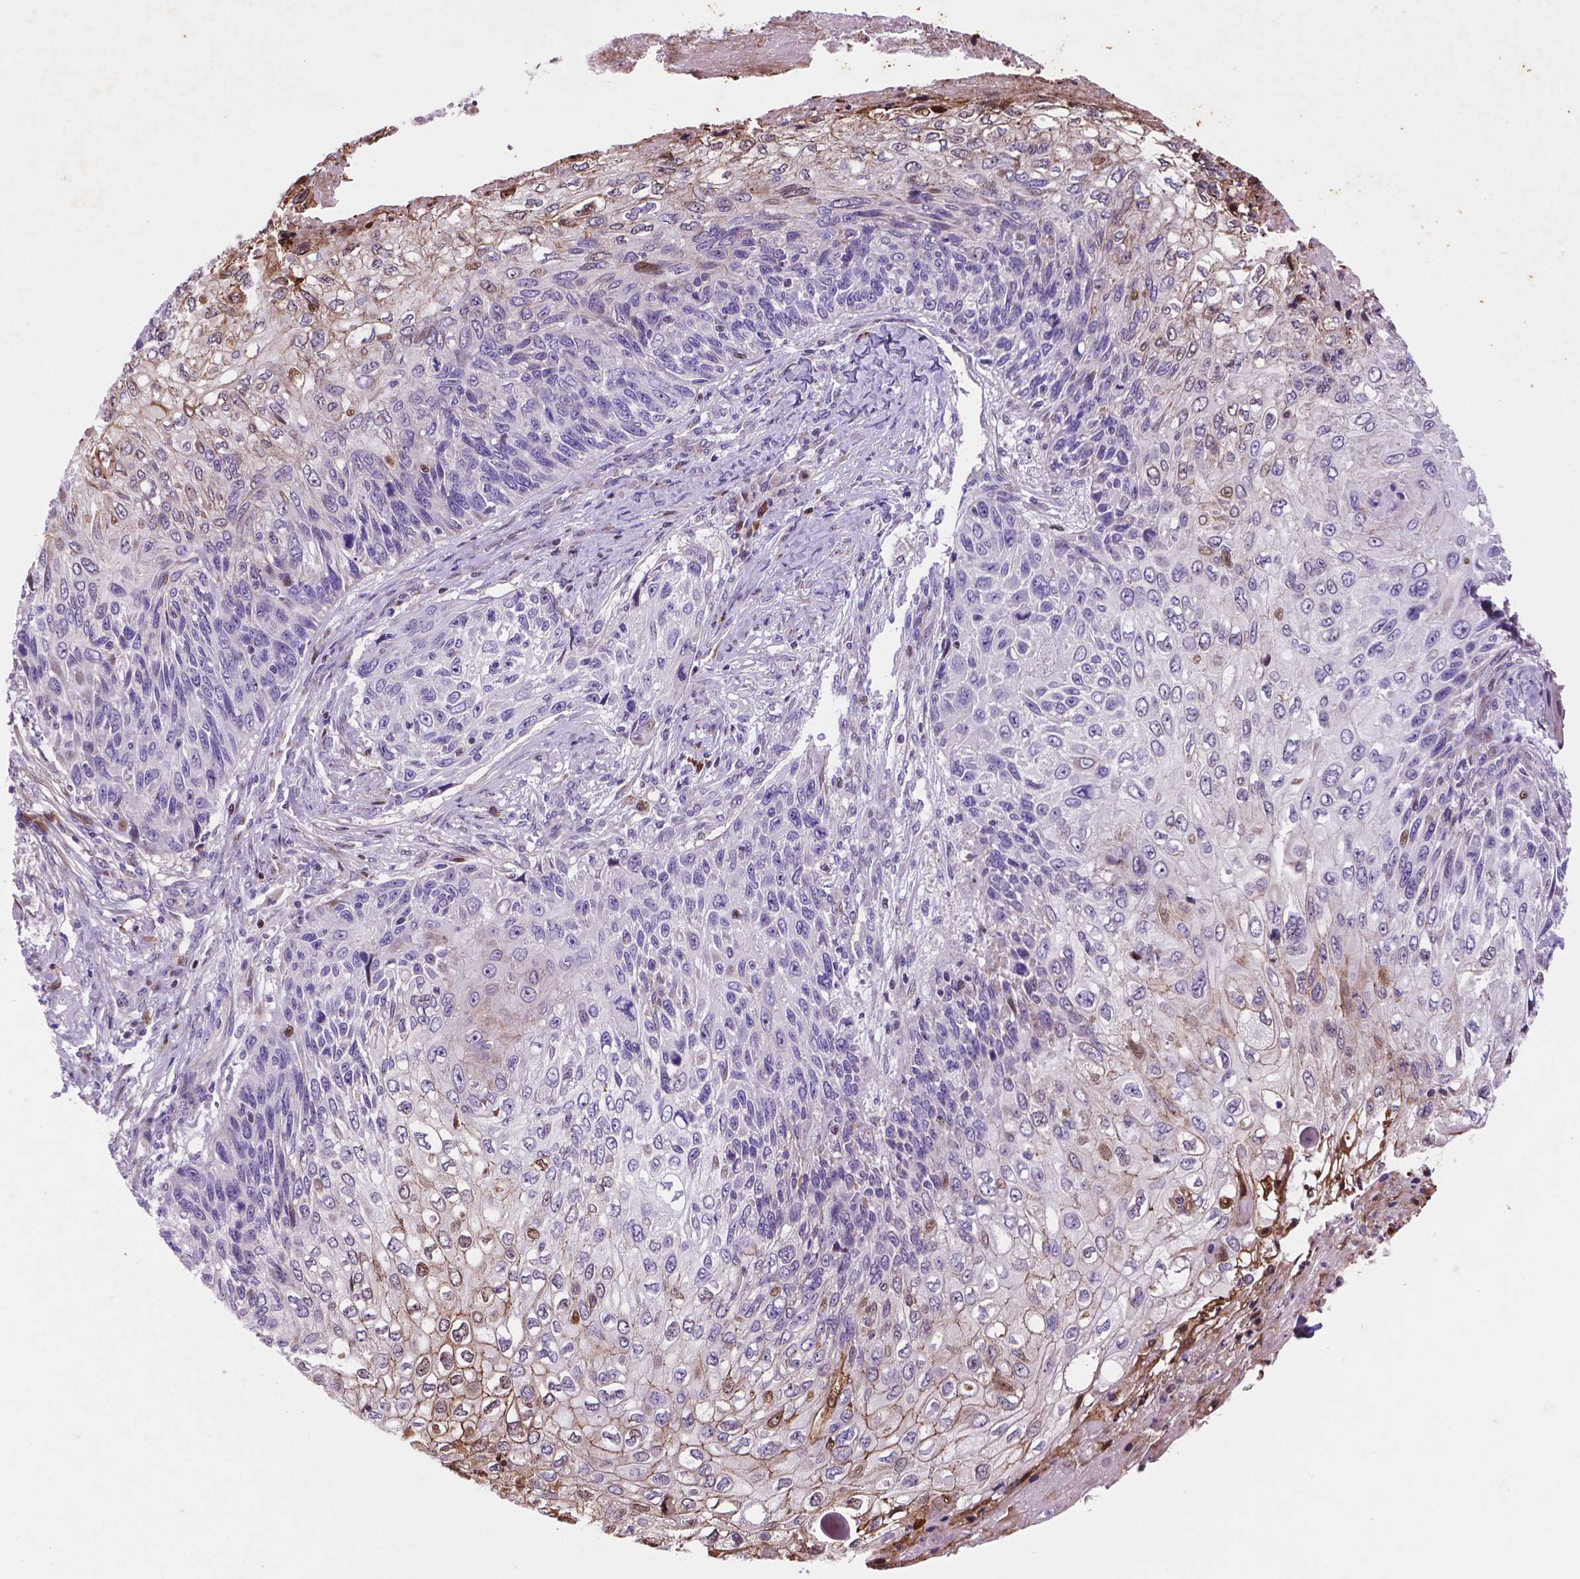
{"staining": {"intensity": "moderate", "quantity": "<25%", "location": "nuclear"}, "tissue": "skin cancer", "cell_type": "Tumor cells", "image_type": "cancer", "snomed": [{"axis": "morphology", "description": "Squamous cell carcinoma, NOS"}, {"axis": "topography", "description": "Skin"}], "caption": "Squamous cell carcinoma (skin) stained with DAB immunohistochemistry (IHC) demonstrates low levels of moderate nuclear positivity in about <25% of tumor cells. (Brightfield microscopy of DAB IHC at high magnification).", "gene": "TM4SF20", "patient": {"sex": "male", "age": 92}}